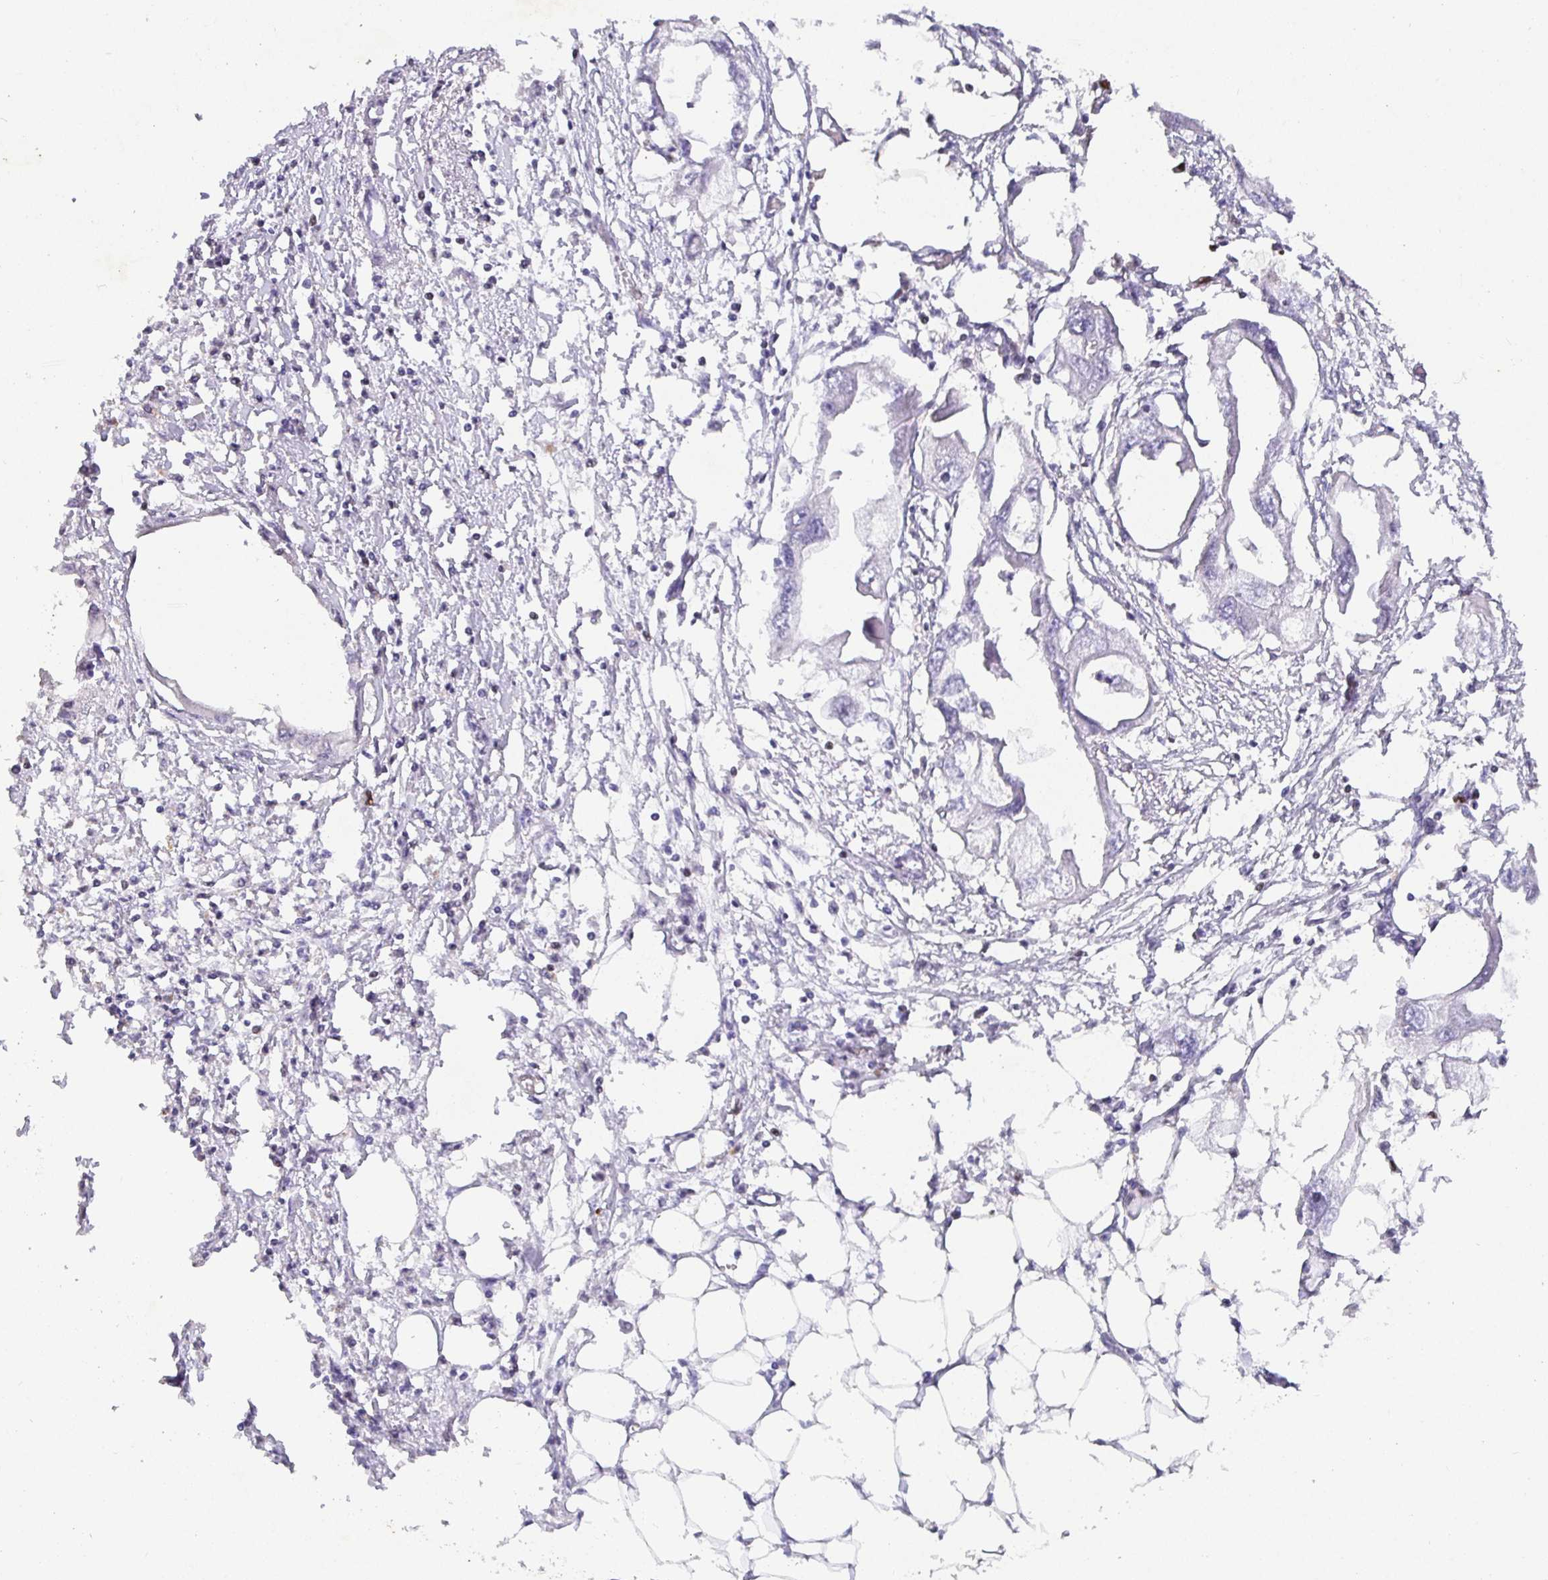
{"staining": {"intensity": "negative", "quantity": "none", "location": "none"}, "tissue": "endometrial cancer", "cell_type": "Tumor cells", "image_type": "cancer", "snomed": [{"axis": "morphology", "description": "Adenocarcinoma, NOS"}, {"axis": "morphology", "description": "Adenocarcinoma, metastatic, NOS"}, {"axis": "topography", "description": "Adipose tissue"}, {"axis": "topography", "description": "Endometrium"}], "caption": "This is an immunohistochemistry histopathology image of human endometrial cancer. There is no positivity in tumor cells.", "gene": "SATB1", "patient": {"sex": "female", "age": 67}}